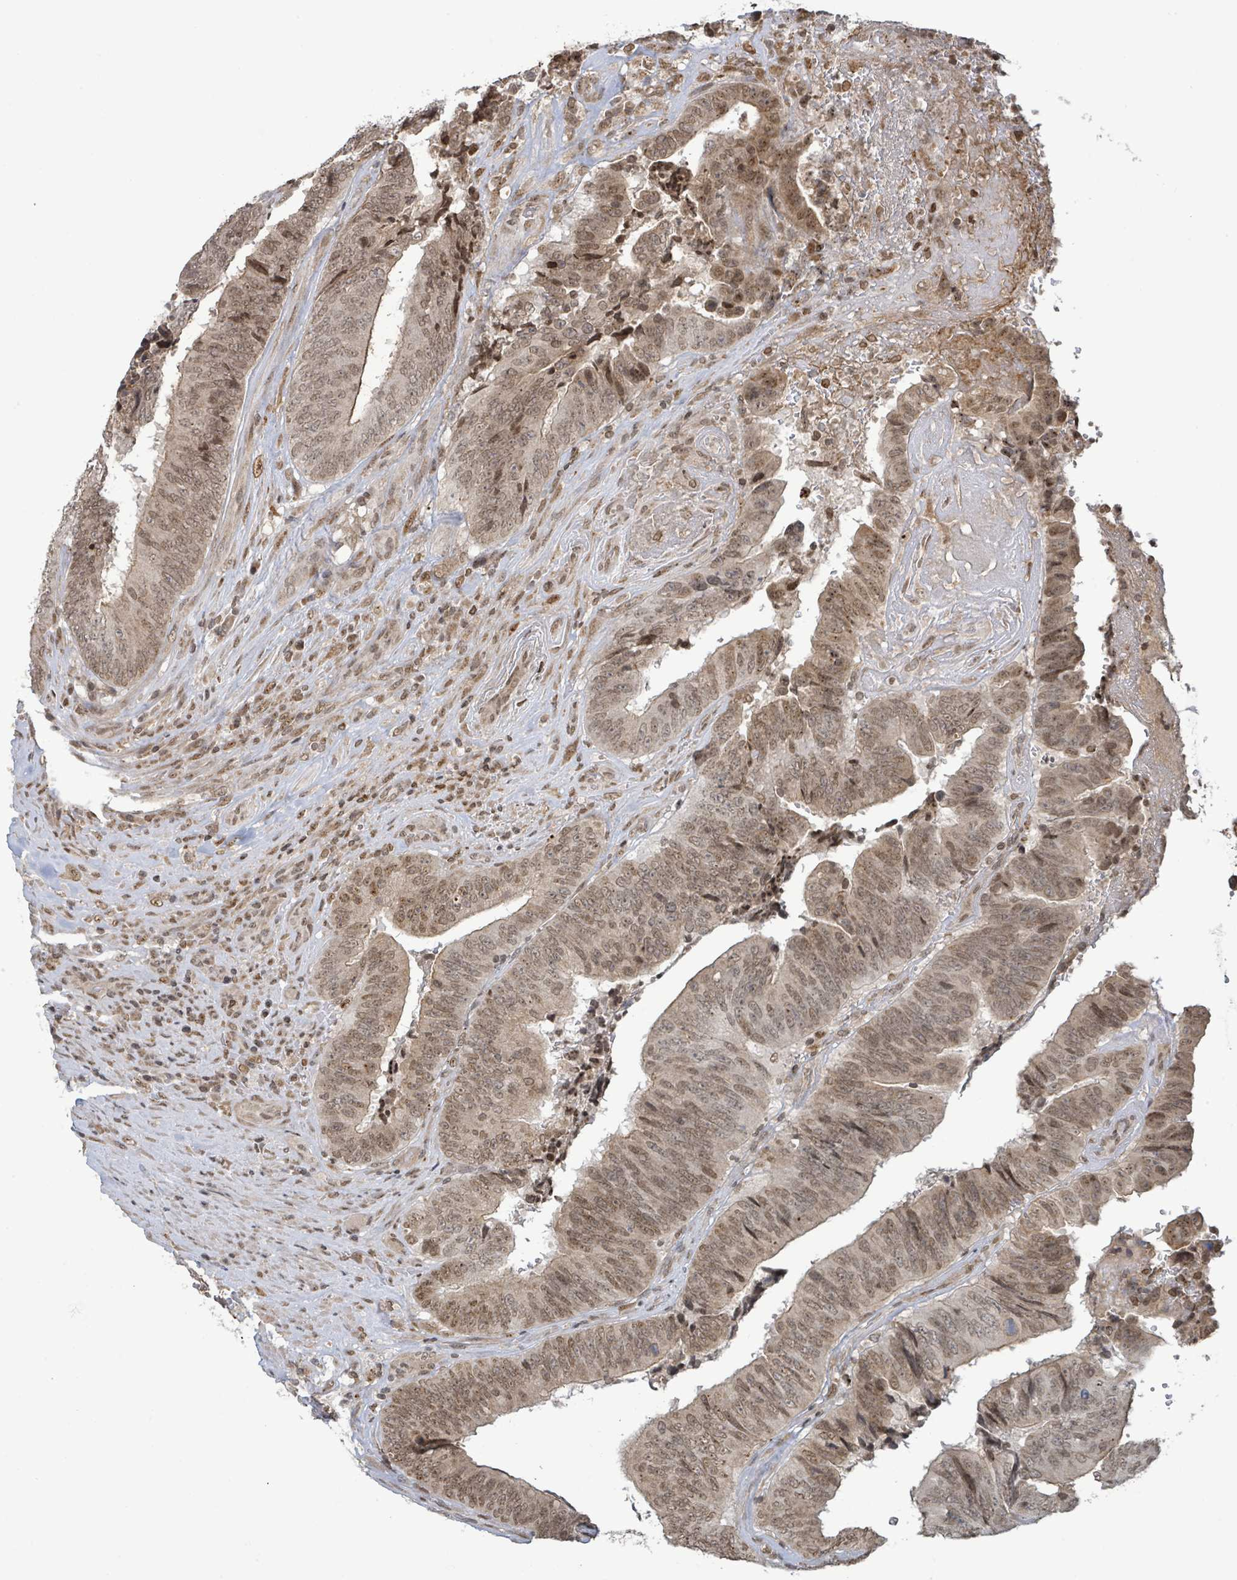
{"staining": {"intensity": "moderate", "quantity": ">75%", "location": "cytoplasmic/membranous,nuclear"}, "tissue": "colorectal cancer", "cell_type": "Tumor cells", "image_type": "cancer", "snomed": [{"axis": "morphology", "description": "Adenocarcinoma, NOS"}, {"axis": "topography", "description": "Rectum"}], "caption": "Tumor cells exhibit medium levels of moderate cytoplasmic/membranous and nuclear expression in approximately >75% of cells in human adenocarcinoma (colorectal). The protein of interest is stained brown, and the nuclei are stained in blue (DAB IHC with brightfield microscopy, high magnification).", "gene": "SBF2", "patient": {"sex": "male", "age": 72}}